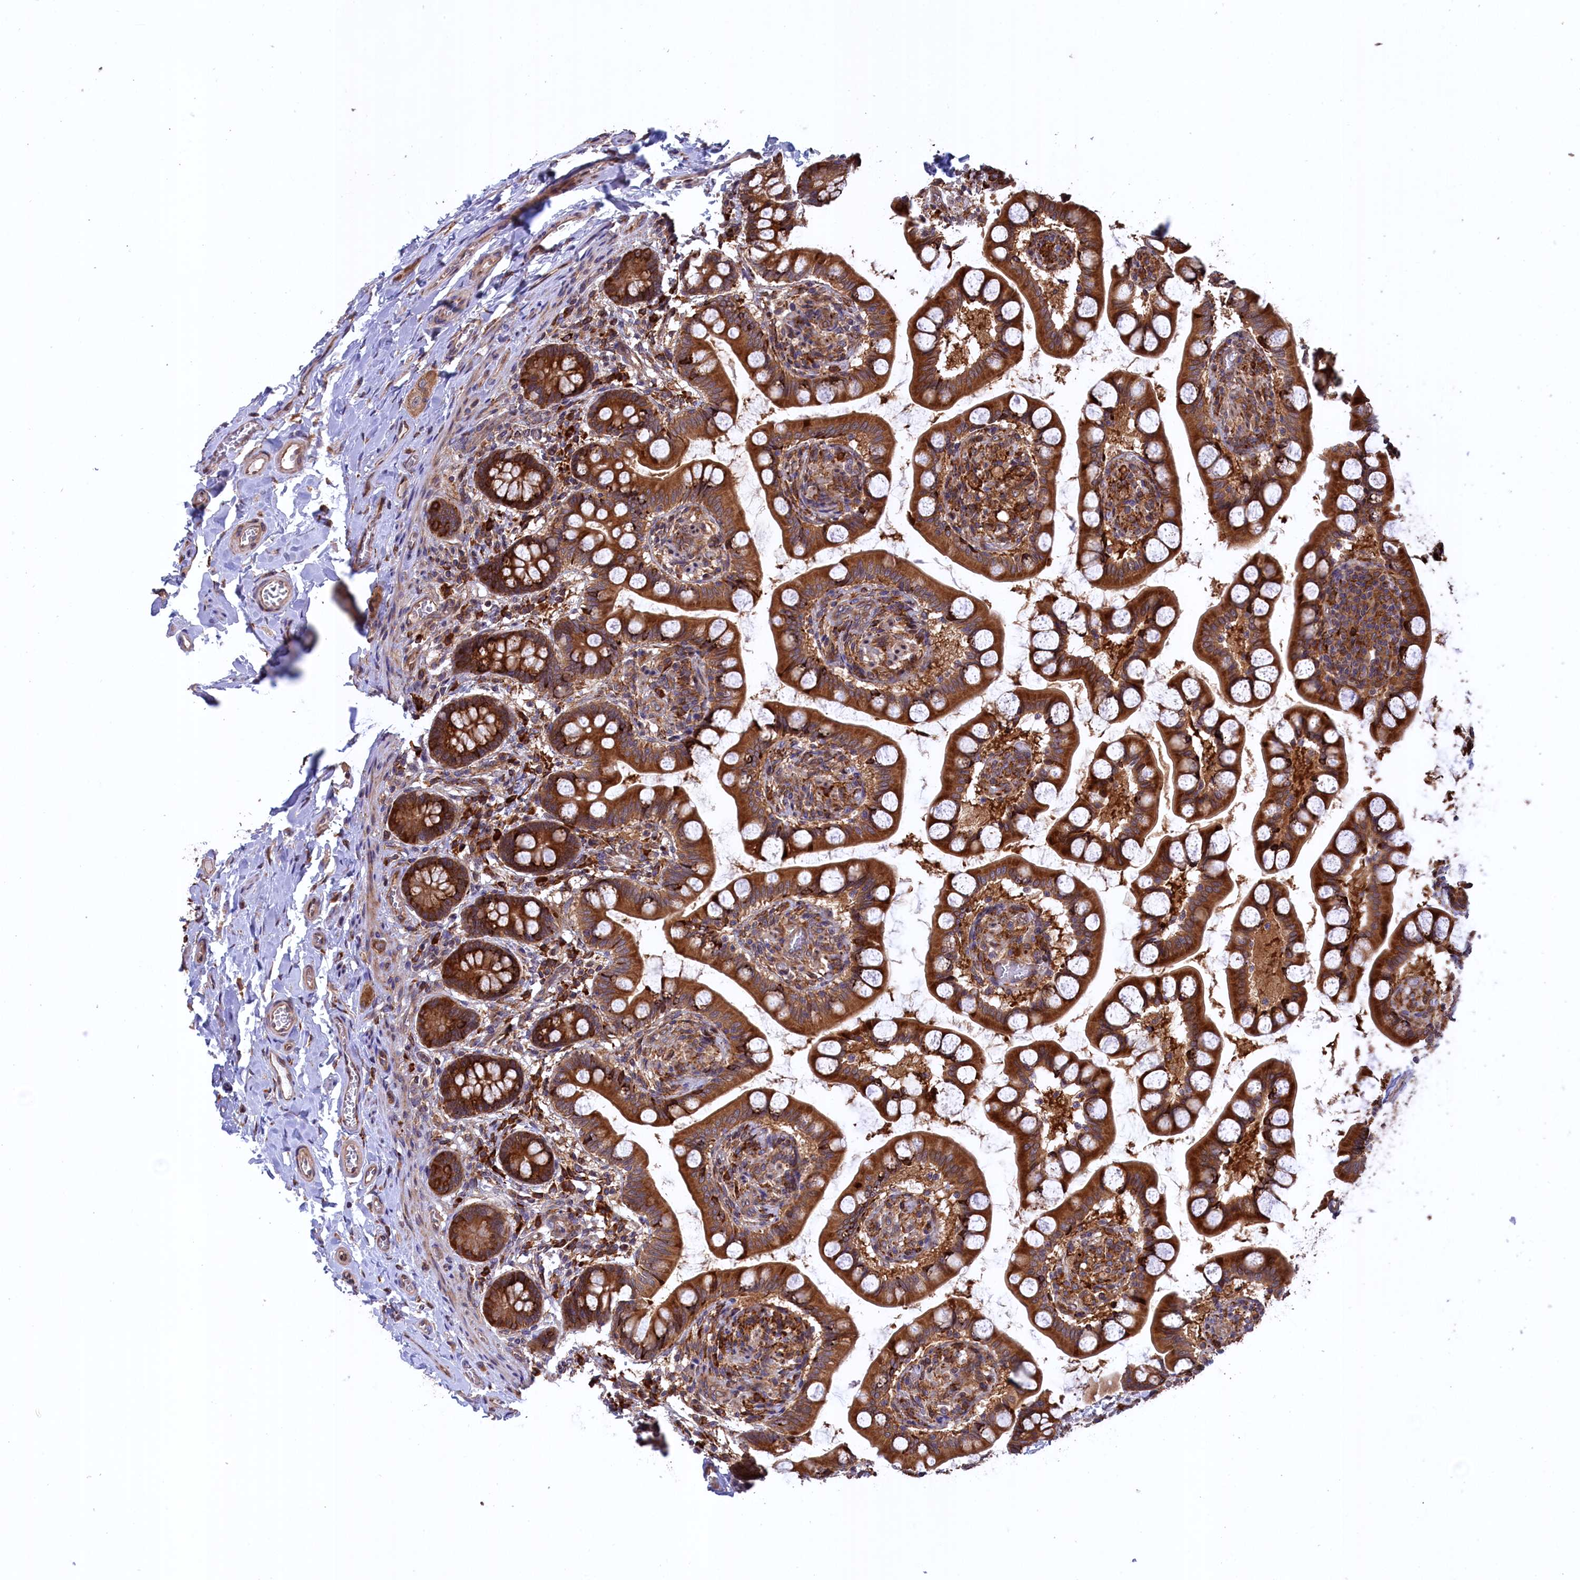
{"staining": {"intensity": "strong", "quantity": ">75%", "location": "cytoplasmic/membranous"}, "tissue": "small intestine", "cell_type": "Glandular cells", "image_type": "normal", "snomed": [{"axis": "morphology", "description": "Normal tissue, NOS"}, {"axis": "topography", "description": "Small intestine"}], "caption": "The photomicrograph exhibits a brown stain indicating the presence of a protein in the cytoplasmic/membranous of glandular cells in small intestine.", "gene": "PLA2G4C", "patient": {"sex": "male", "age": 52}}